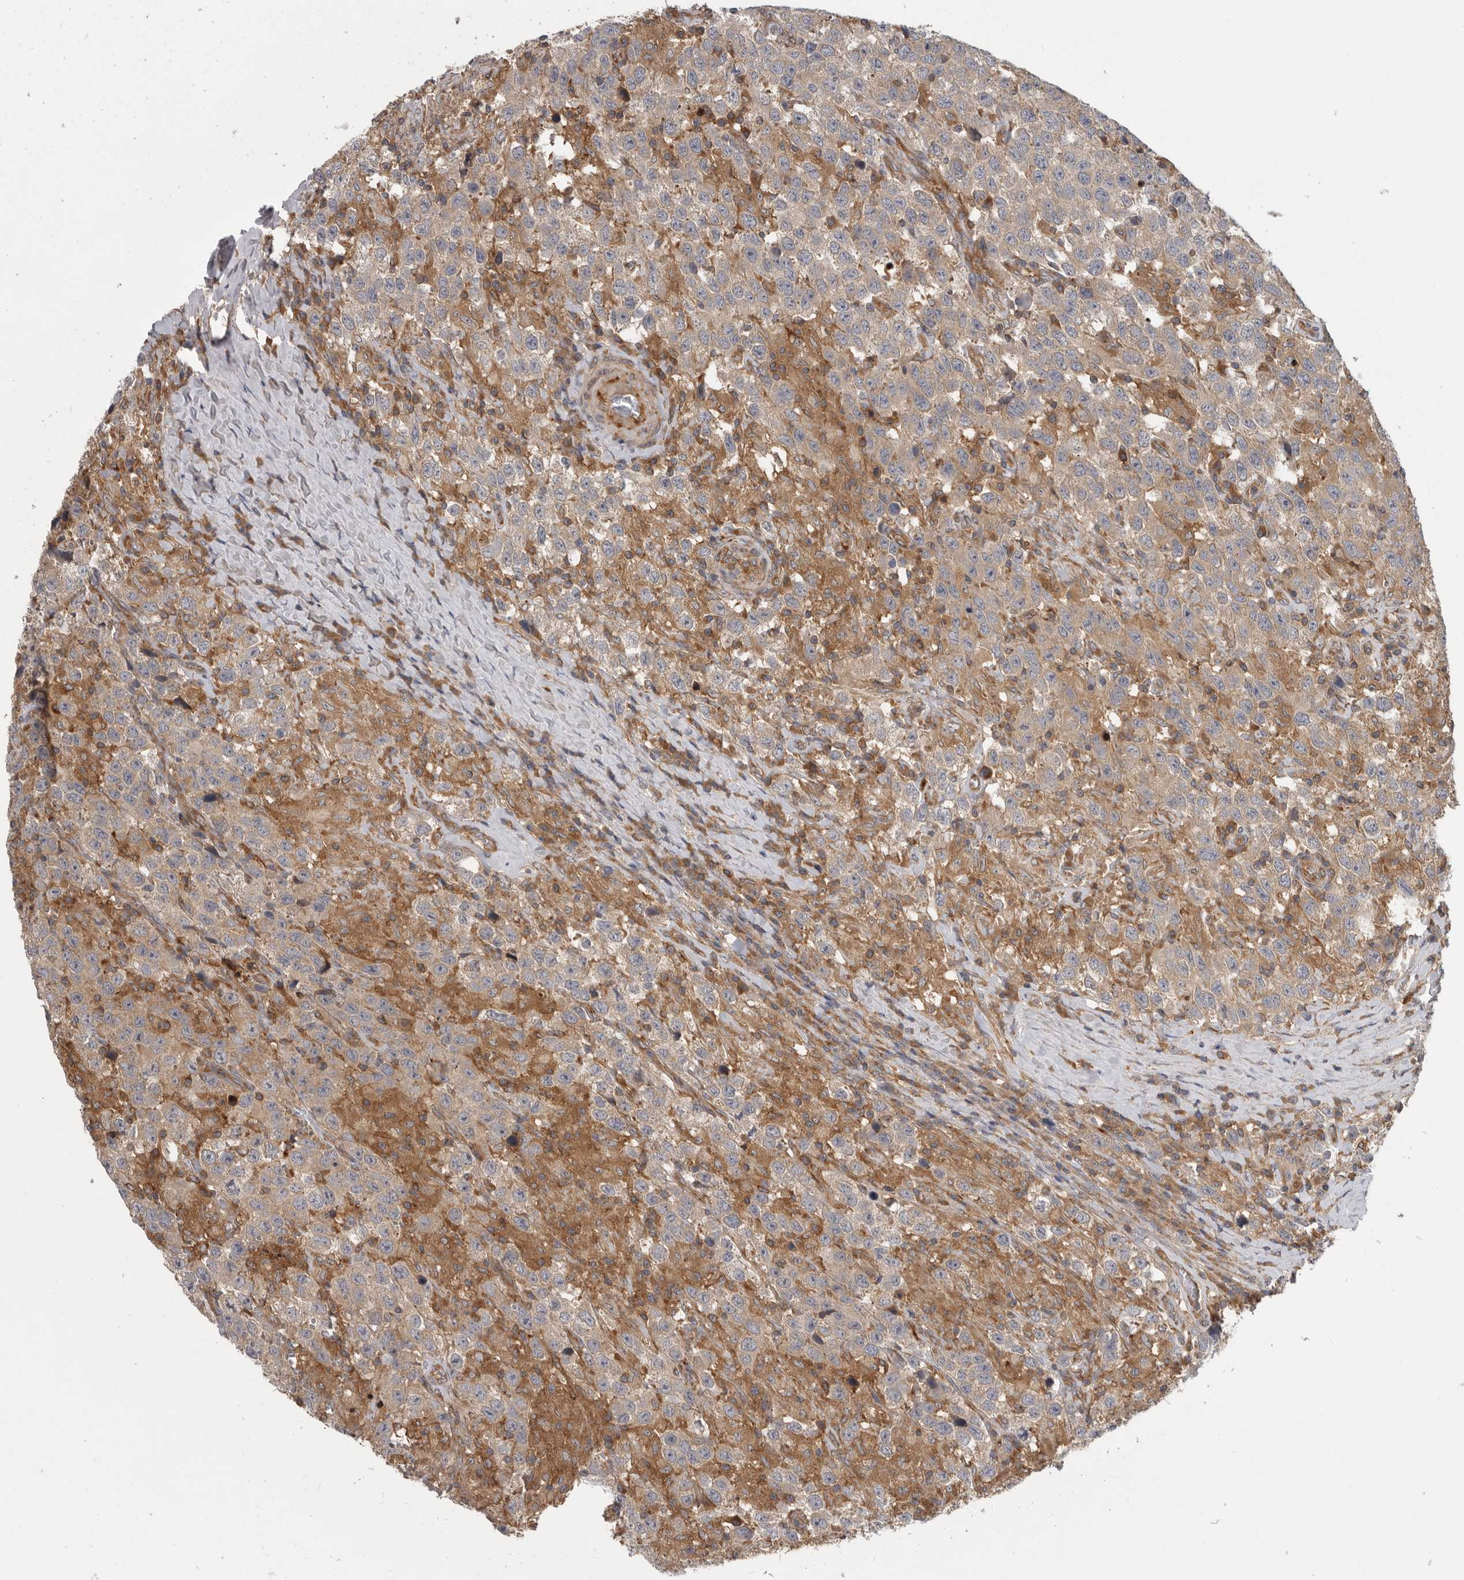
{"staining": {"intensity": "weak", "quantity": ">75%", "location": "cytoplasmic/membranous"}, "tissue": "testis cancer", "cell_type": "Tumor cells", "image_type": "cancer", "snomed": [{"axis": "morphology", "description": "Seminoma, NOS"}, {"axis": "topography", "description": "Testis"}], "caption": "Human testis seminoma stained for a protein (brown) exhibits weak cytoplasmic/membranous positive staining in approximately >75% of tumor cells.", "gene": "C1orf109", "patient": {"sex": "male", "age": 41}}